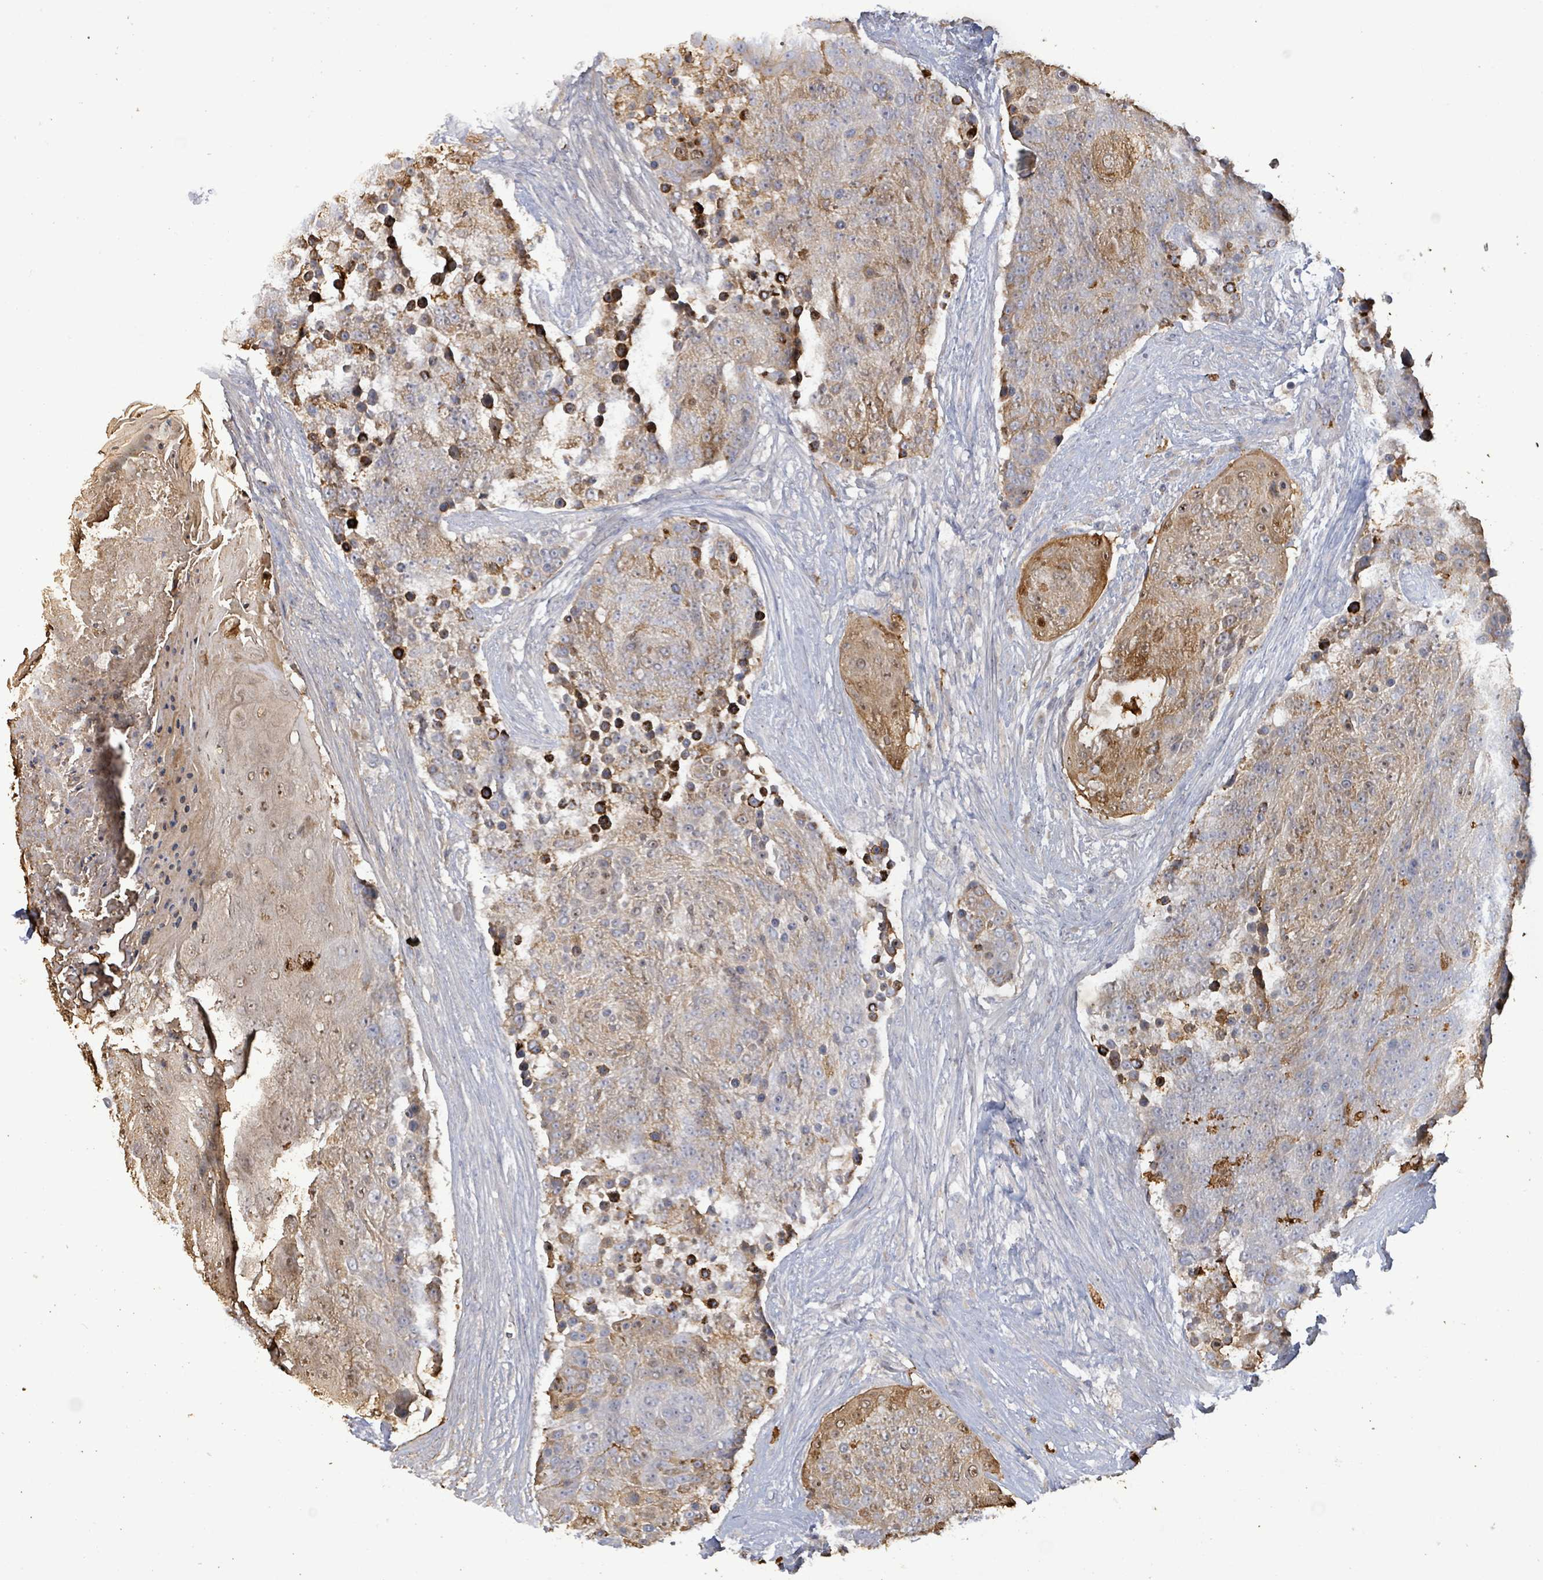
{"staining": {"intensity": "moderate", "quantity": "25%-75%", "location": "cytoplasmic/membranous"}, "tissue": "urothelial cancer", "cell_type": "Tumor cells", "image_type": "cancer", "snomed": [{"axis": "morphology", "description": "Urothelial carcinoma, High grade"}, {"axis": "topography", "description": "Urinary bladder"}], "caption": "Immunohistochemistry image of human urothelial cancer stained for a protein (brown), which displays medium levels of moderate cytoplasmic/membranous positivity in approximately 25%-75% of tumor cells.", "gene": "FAM210A", "patient": {"sex": "female", "age": 63}}